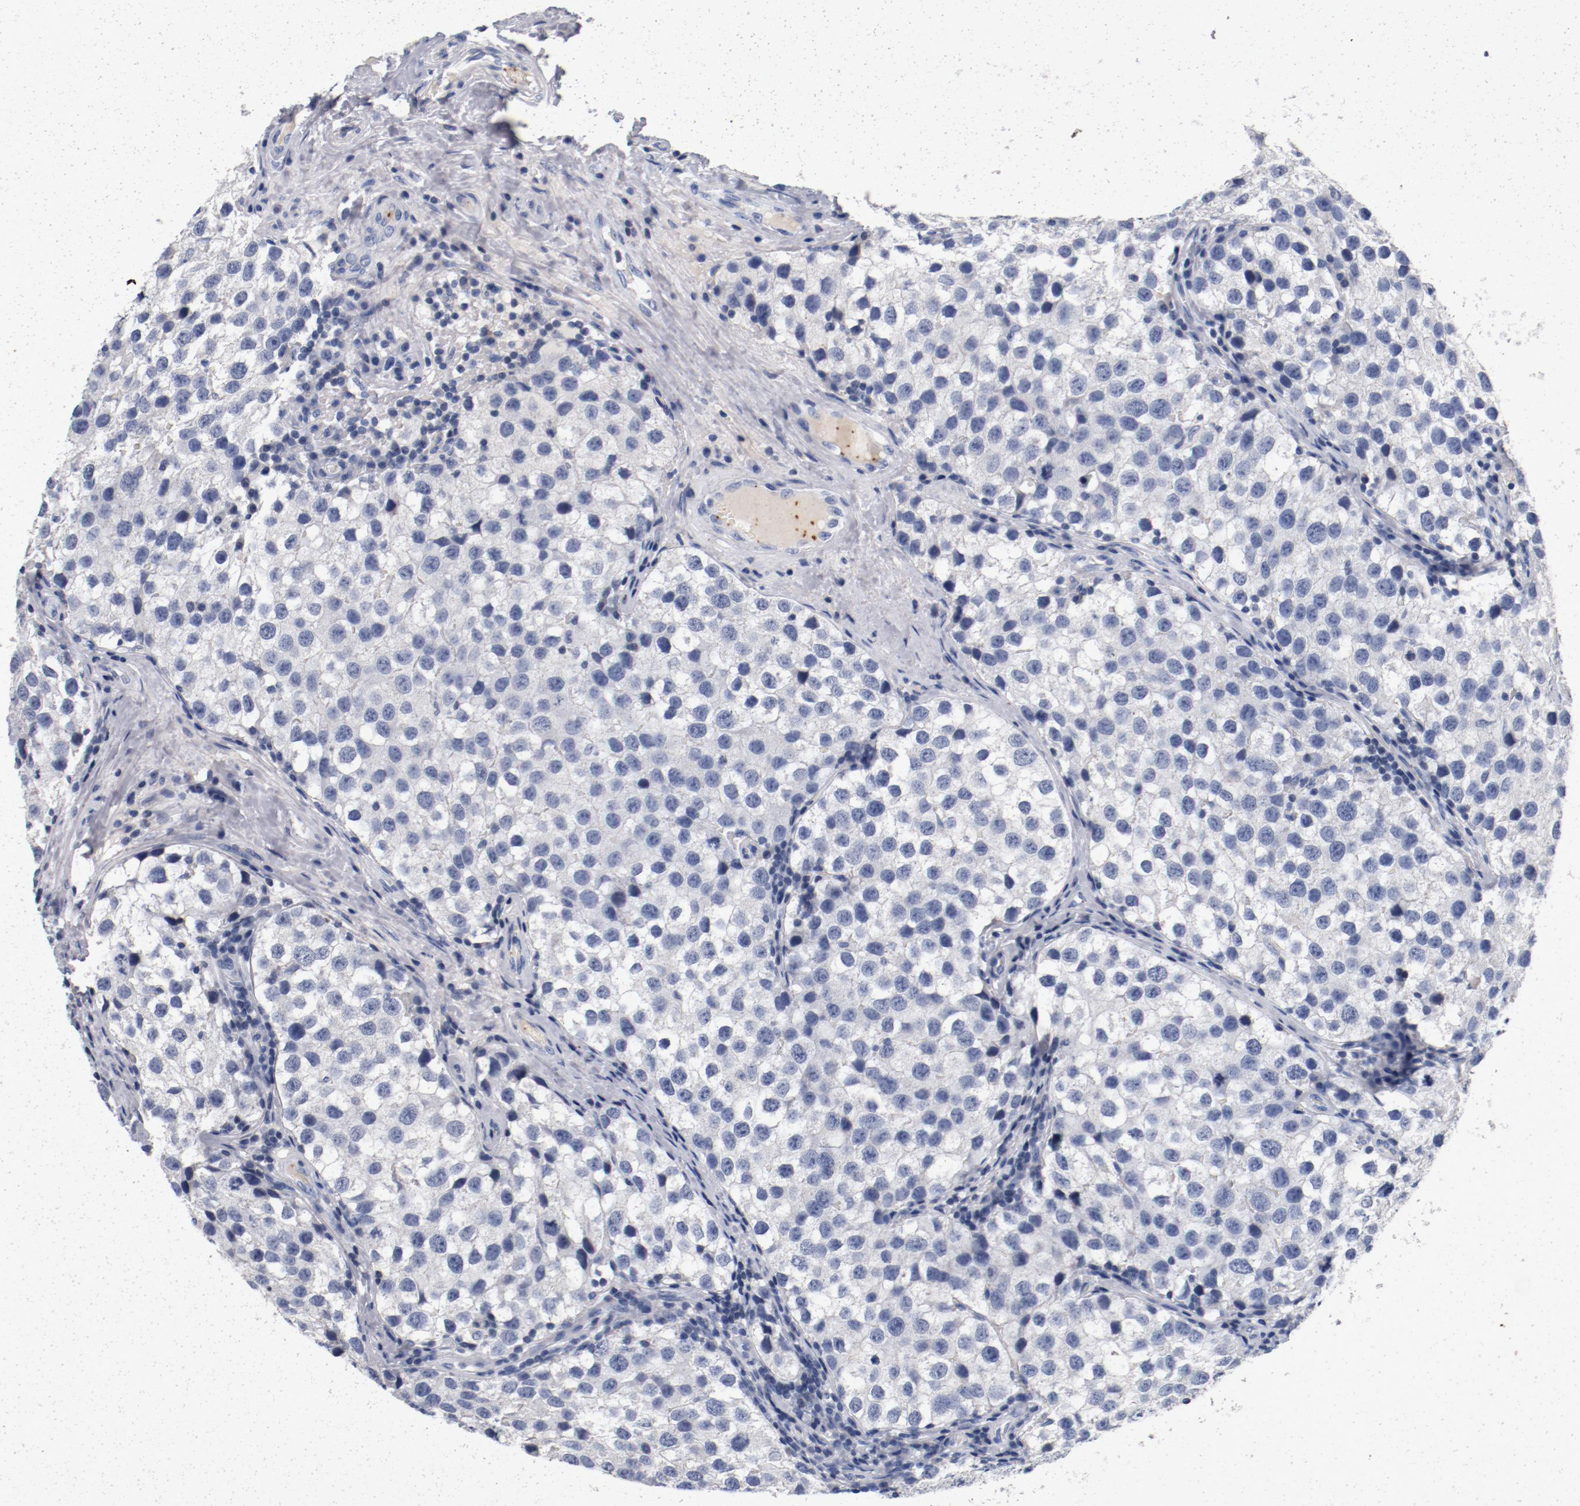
{"staining": {"intensity": "negative", "quantity": "none", "location": "none"}, "tissue": "testis cancer", "cell_type": "Tumor cells", "image_type": "cancer", "snomed": [{"axis": "morphology", "description": "Seminoma, NOS"}, {"axis": "topography", "description": "Testis"}], "caption": "Testis seminoma was stained to show a protein in brown. There is no significant expression in tumor cells. (DAB (3,3'-diaminobenzidine) immunohistochemistry (IHC) visualized using brightfield microscopy, high magnification).", "gene": "PIM1", "patient": {"sex": "male", "age": 39}}